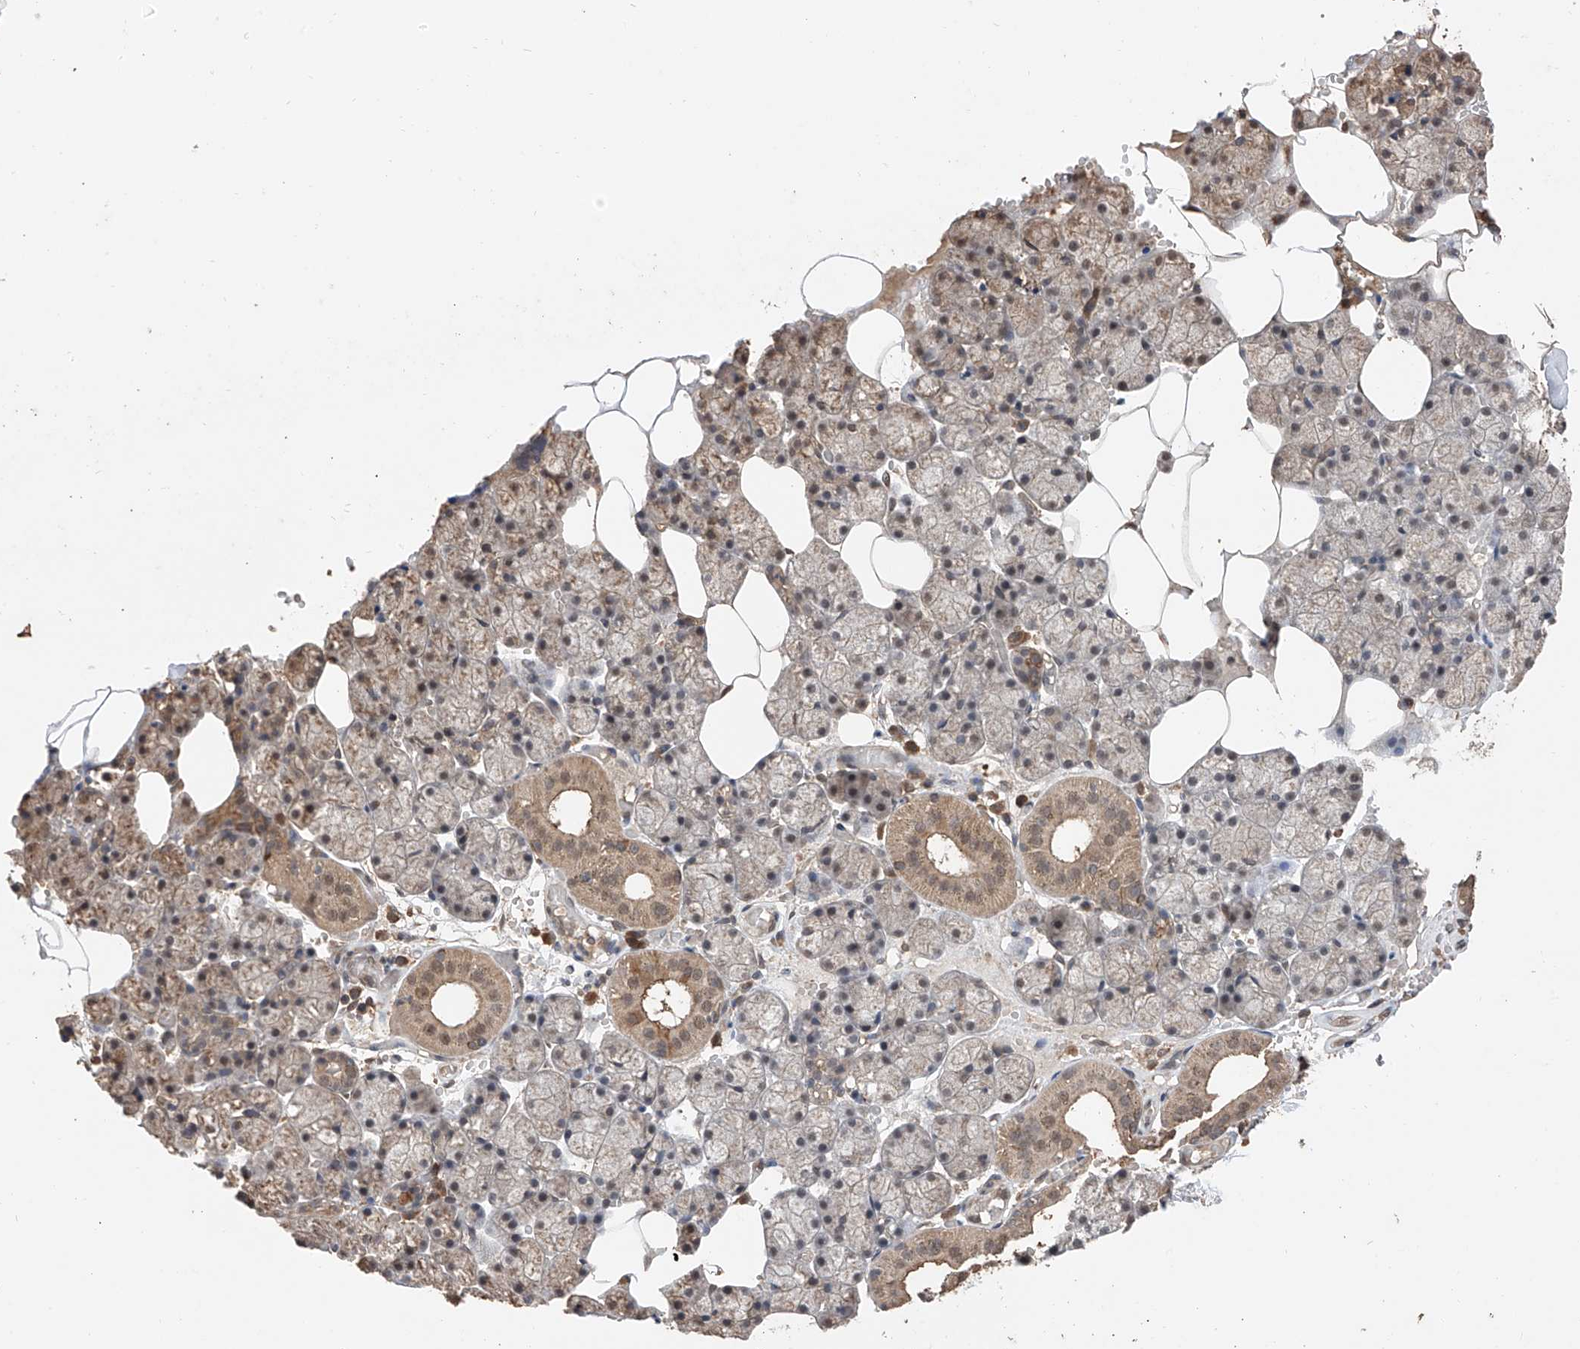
{"staining": {"intensity": "moderate", "quantity": ">75%", "location": "cytoplasmic/membranous"}, "tissue": "salivary gland", "cell_type": "Glandular cells", "image_type": "normal", "snomed": [{"axis": "morphology", "description": "Normal tissue, NOS"}, {"axis": "topography", "description": "Salivary gland"}], "caption": "Immunohistochemistry (IHC) staining of benign salivary gland, which exhibits medium levels of moderate cytoplasmic/membranous expression in approximately >75% of glandular cells indicating moderate cytoplasmic/membranous protein expression. The staining was performed using DAB (brown) for protein detection and nuclei were counterstained in hematoxylin (blue).", "gene": "FAM135A", "patient": {"sex": "male", "age": 62}}